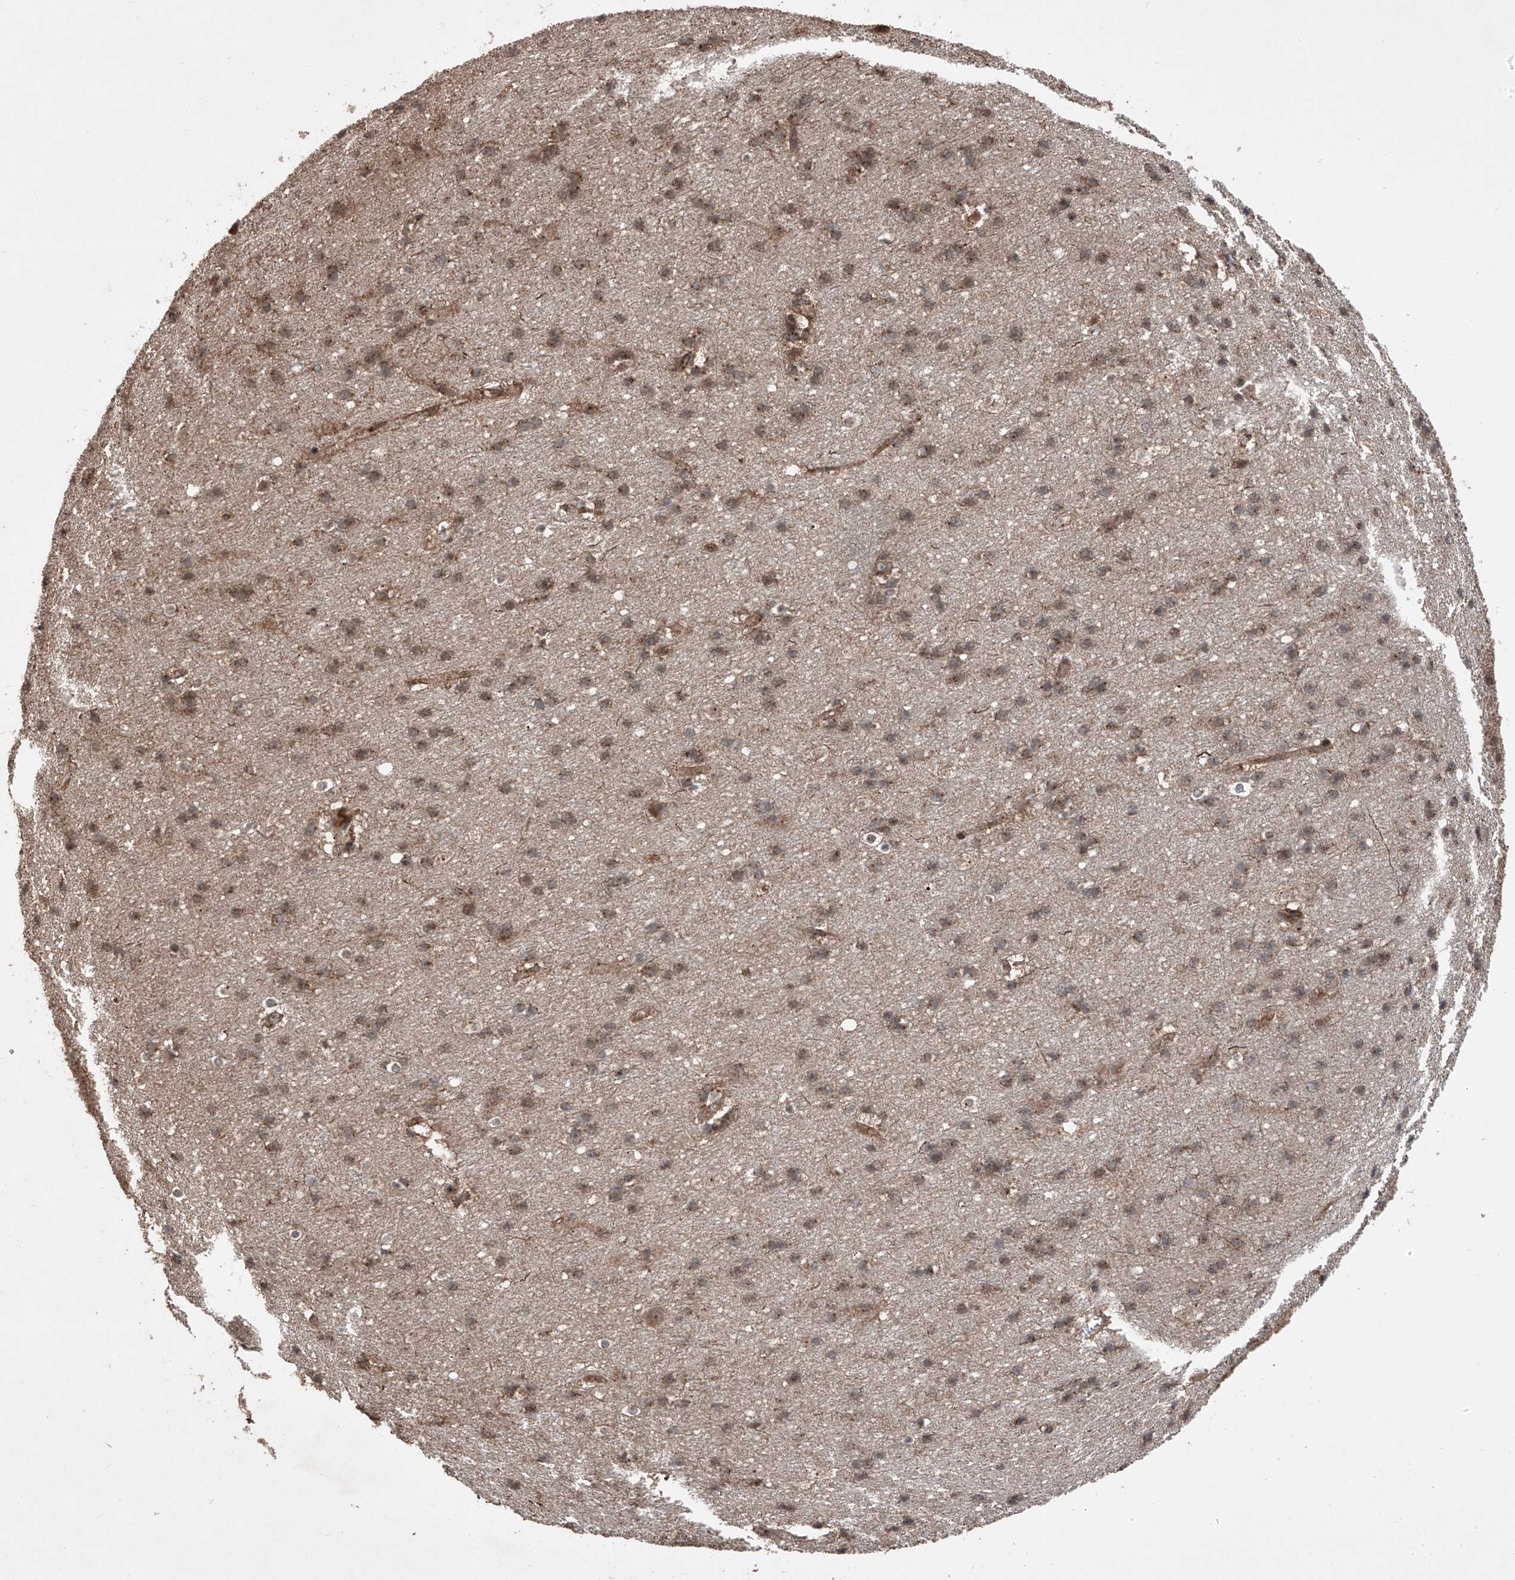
{"staining": {"intensity": "moderate", "quantity": ">75%", "location": "cytoplasmic/membranous"}, "tissue": "cerebral cortex", "cell_type": "Endothelial cells", "image_type": "normal", "snomed": [{"axis": "morphology", "description": "Normal tissue, NOS"}, {"axis": "topography", "description": "Cerebral cortex"}], "caption": "Protein expression analysis of unremarkable human cerebral cortex reveals moderate cytoplasmic/membranous staining in approximately >75% of endothelial cells.", "gene": "ZSCAN29", "patient": {"sex": "male", "age": 54}}